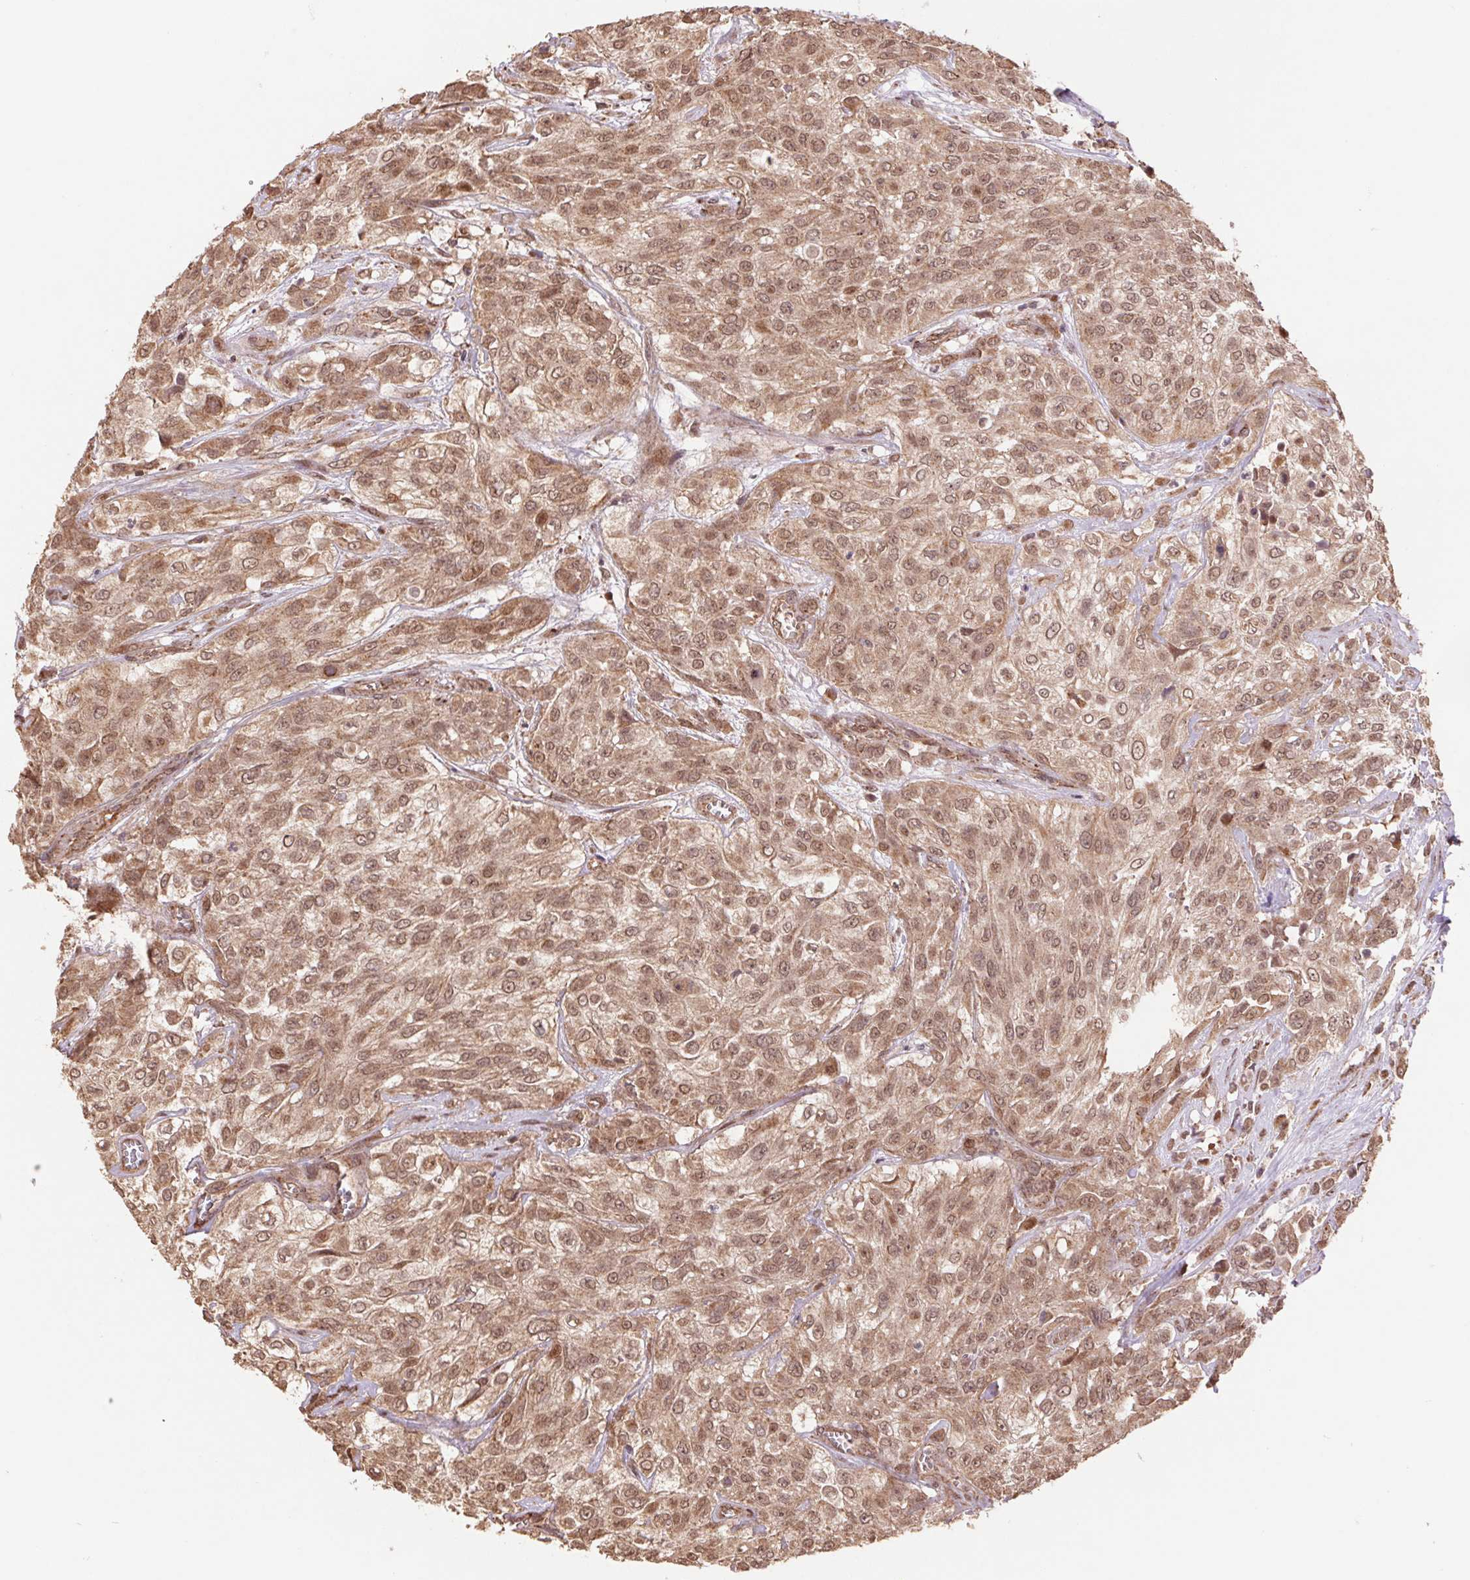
{"staining": {"intensity": "moderate", "quantity": ">75%", "location": "cytoplasmic/membranous,nuclear"}, "tissue": "urothelial cancer", "cell_type": "Tumor cells", "image_type": "cancer", "snomed": [{"axis": "morphology", "description": "Urothelial carcinoma, High grade"}, {"axis": "topography", "description": "Urinary bladder"}], "caption": "Urothelial cancer was stained to show a protein in brown. There is medium levels of moderate cytoplasmic/membranous and nuclear expression in approximately >75% of tumor cells. Nuclei are stained in blue.", "gene": "PDHA1", "patient": {"sex": "male", "age": 57}}